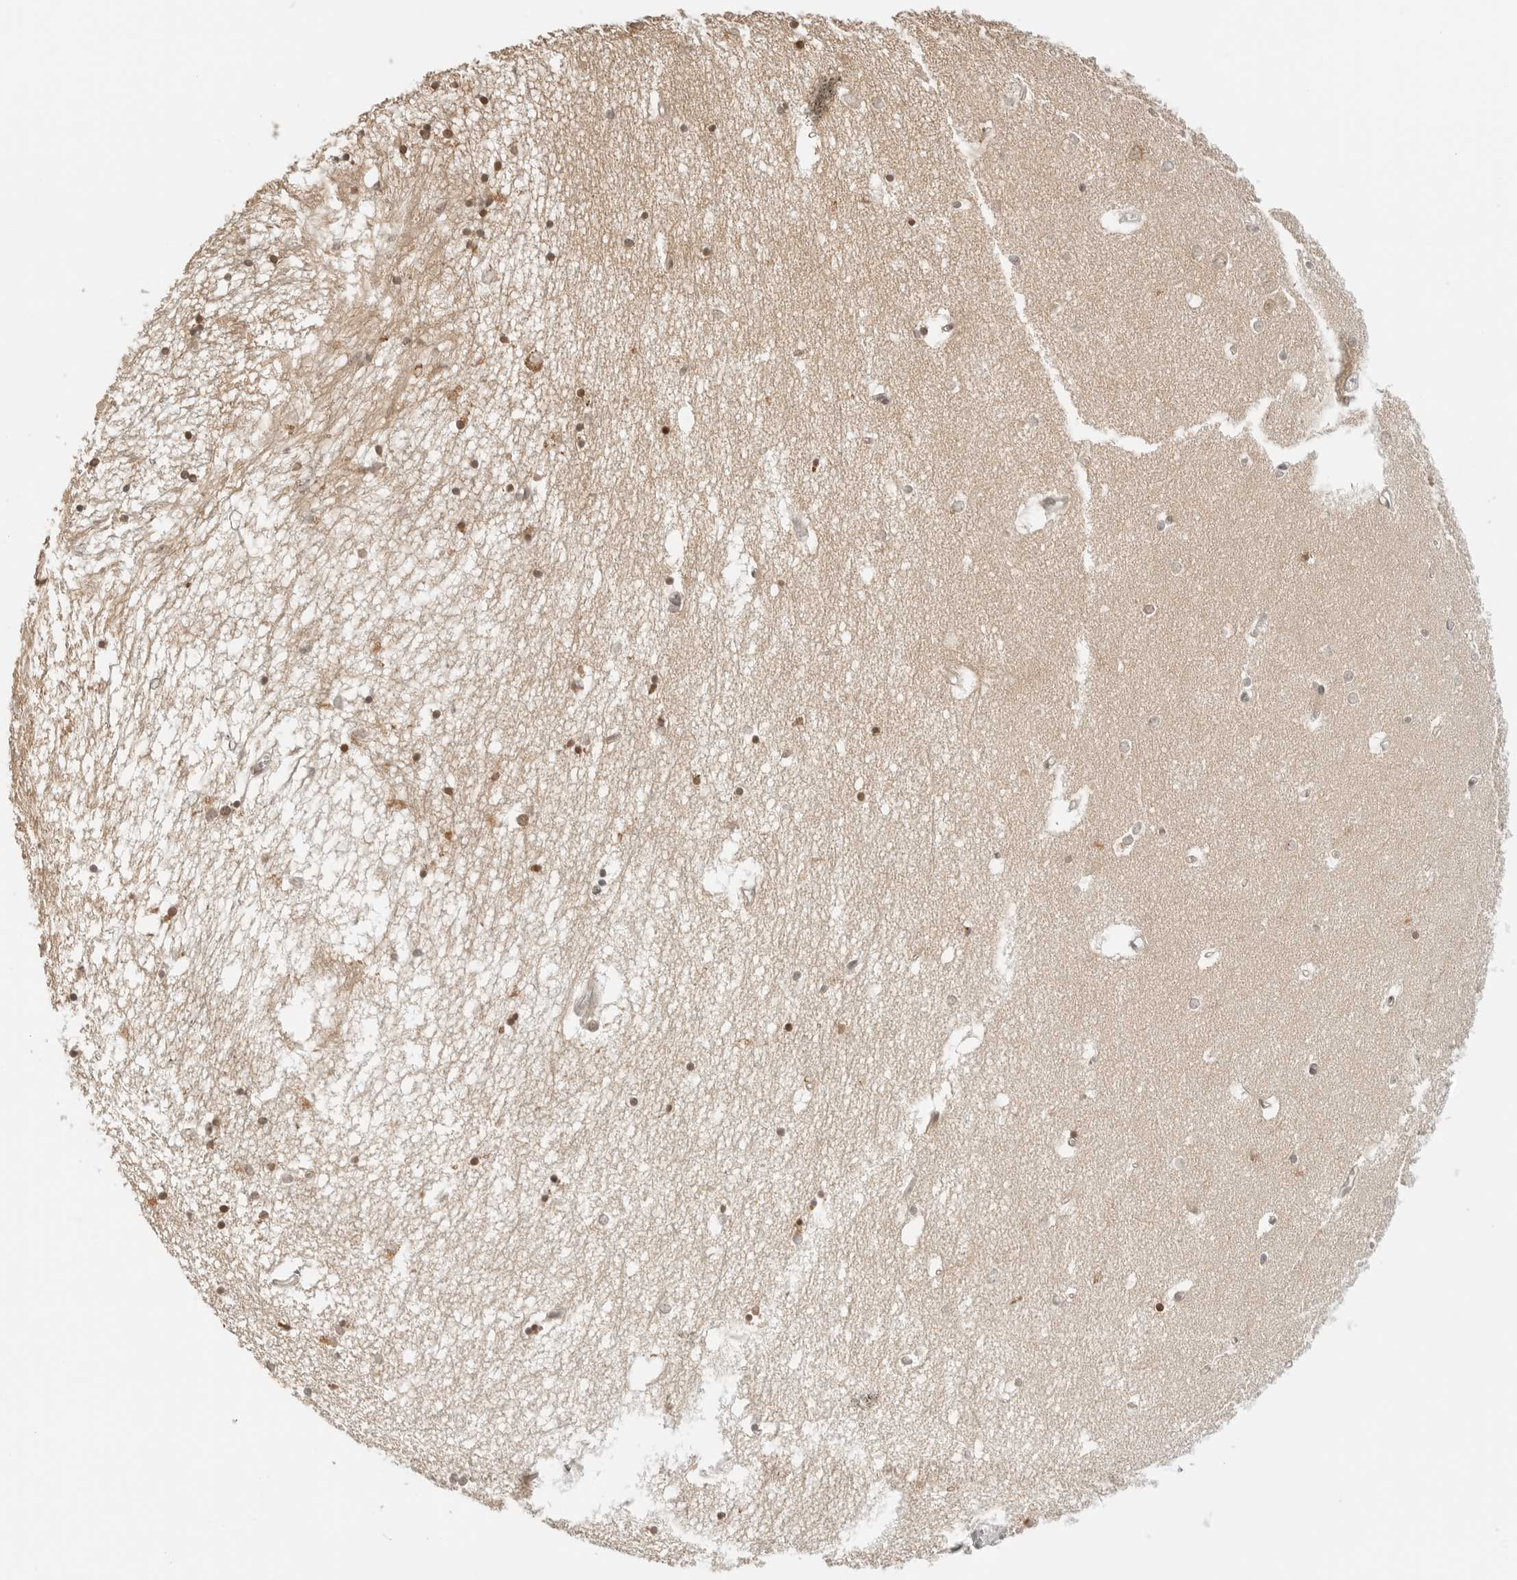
{"staining": {"intensity": "moderate", "quantity": ">75%", "location": "cytoplasmic/membranous,nuclear"}, "tissue": "hippocampus", "cell_type": "Glial cells", "image_type": "normal", "snomed": [{"axis": "morphology", "description": "Normal tissue, NOS"}, {"axis": "topography", "description": "Hippocampus"}], "caption": "Approximately >75% of glial cells in unremarkable human hippocampus demonstrate moderate cytoplasmic/membranous,nuclear protein expression as visualized by brown immunohistochemical staining.", "gene": "POLH", "patient": {"sex": "male", "age": 70}}